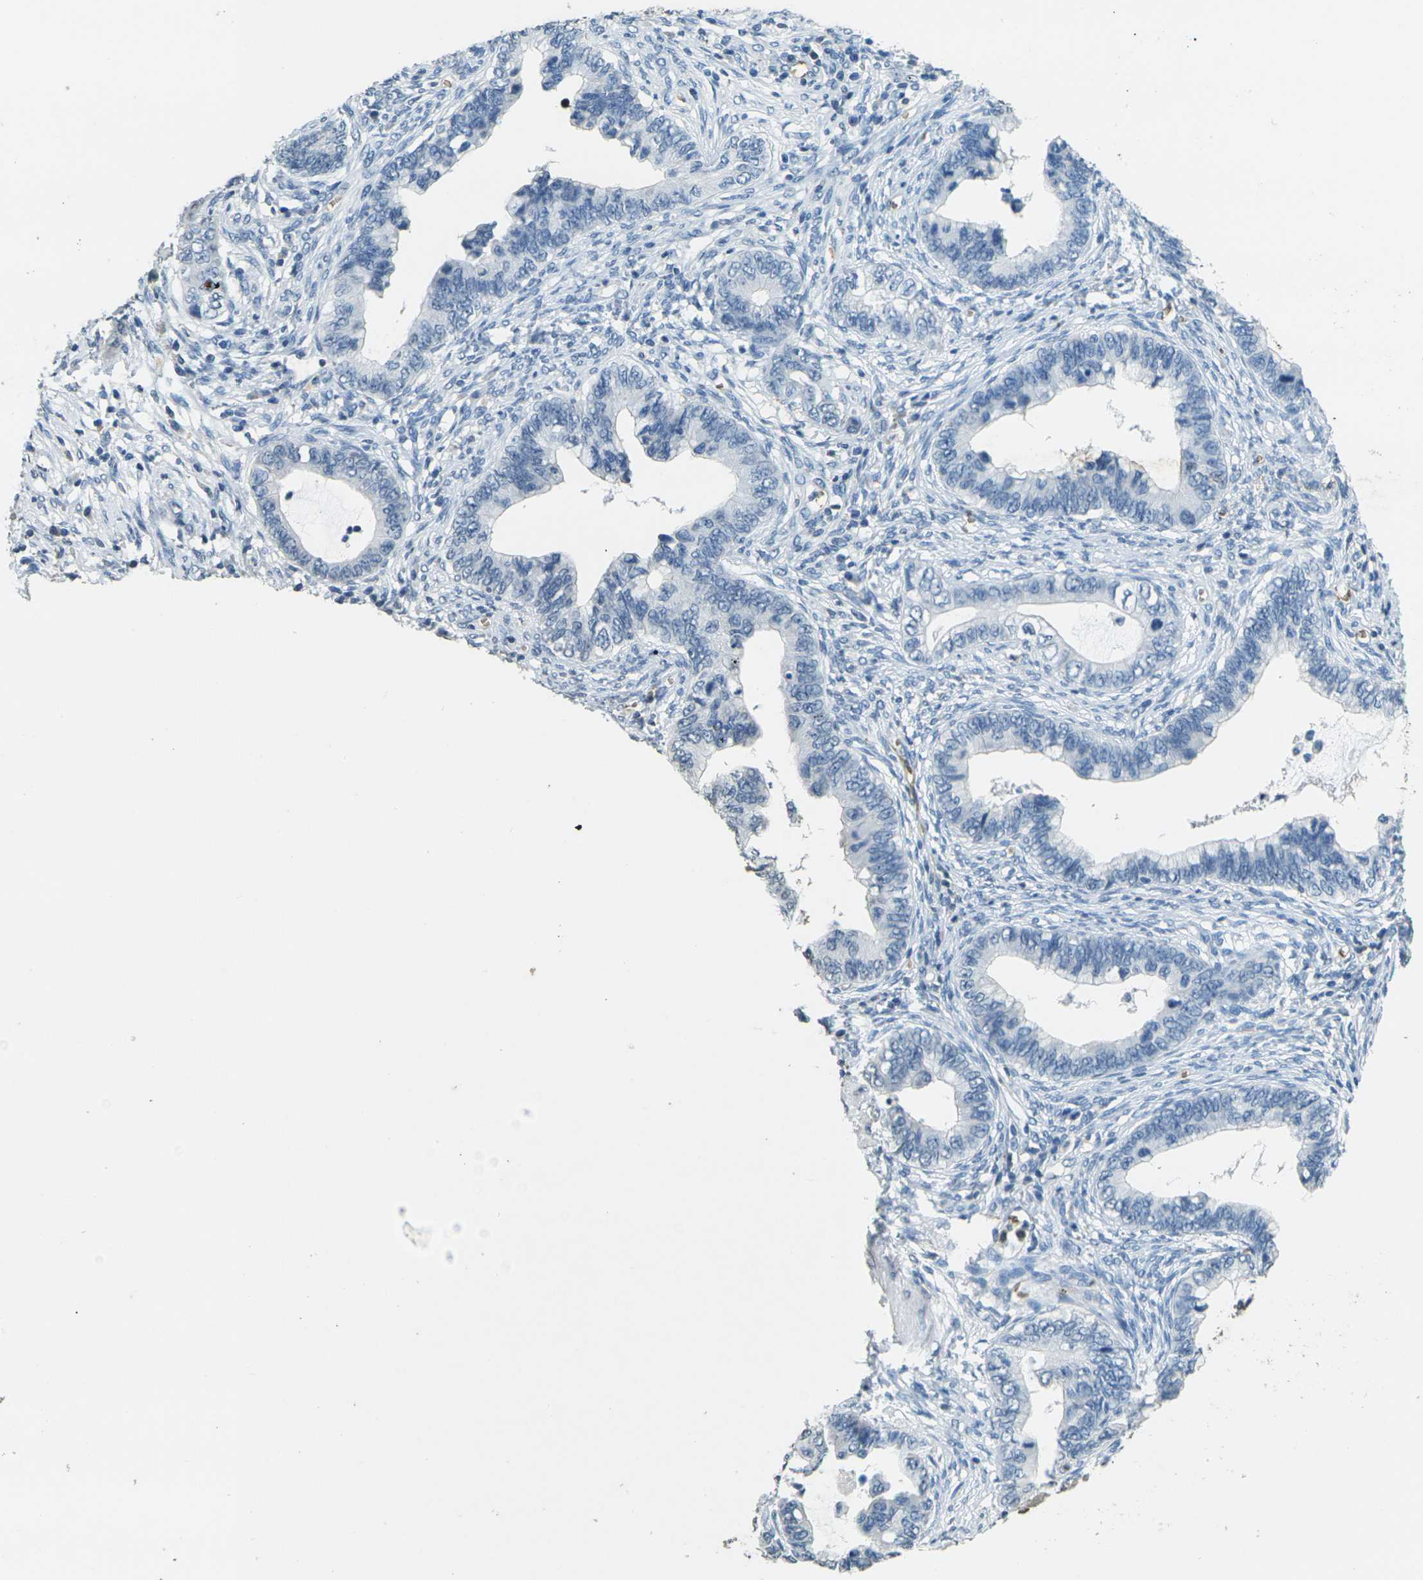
{"staining": {"intensity": "negative", "quantity": "none", "location": "none"}, "tissue": "cervical cancer", "cell_type": "Tumor cells", "image_type": "cancer", "snomed": [{"axis": "morphology", "description": "Adenocarcinoma, NOS"}, {"axis": "topography", "description": "Cervix"}], "caption": "Immunohistochemical staining of human adenocarcinoma (cervical) exhibits no significant staining in tumor cells.", "gene": "HBB", "patient": {"sex": "female", "age": 44}}